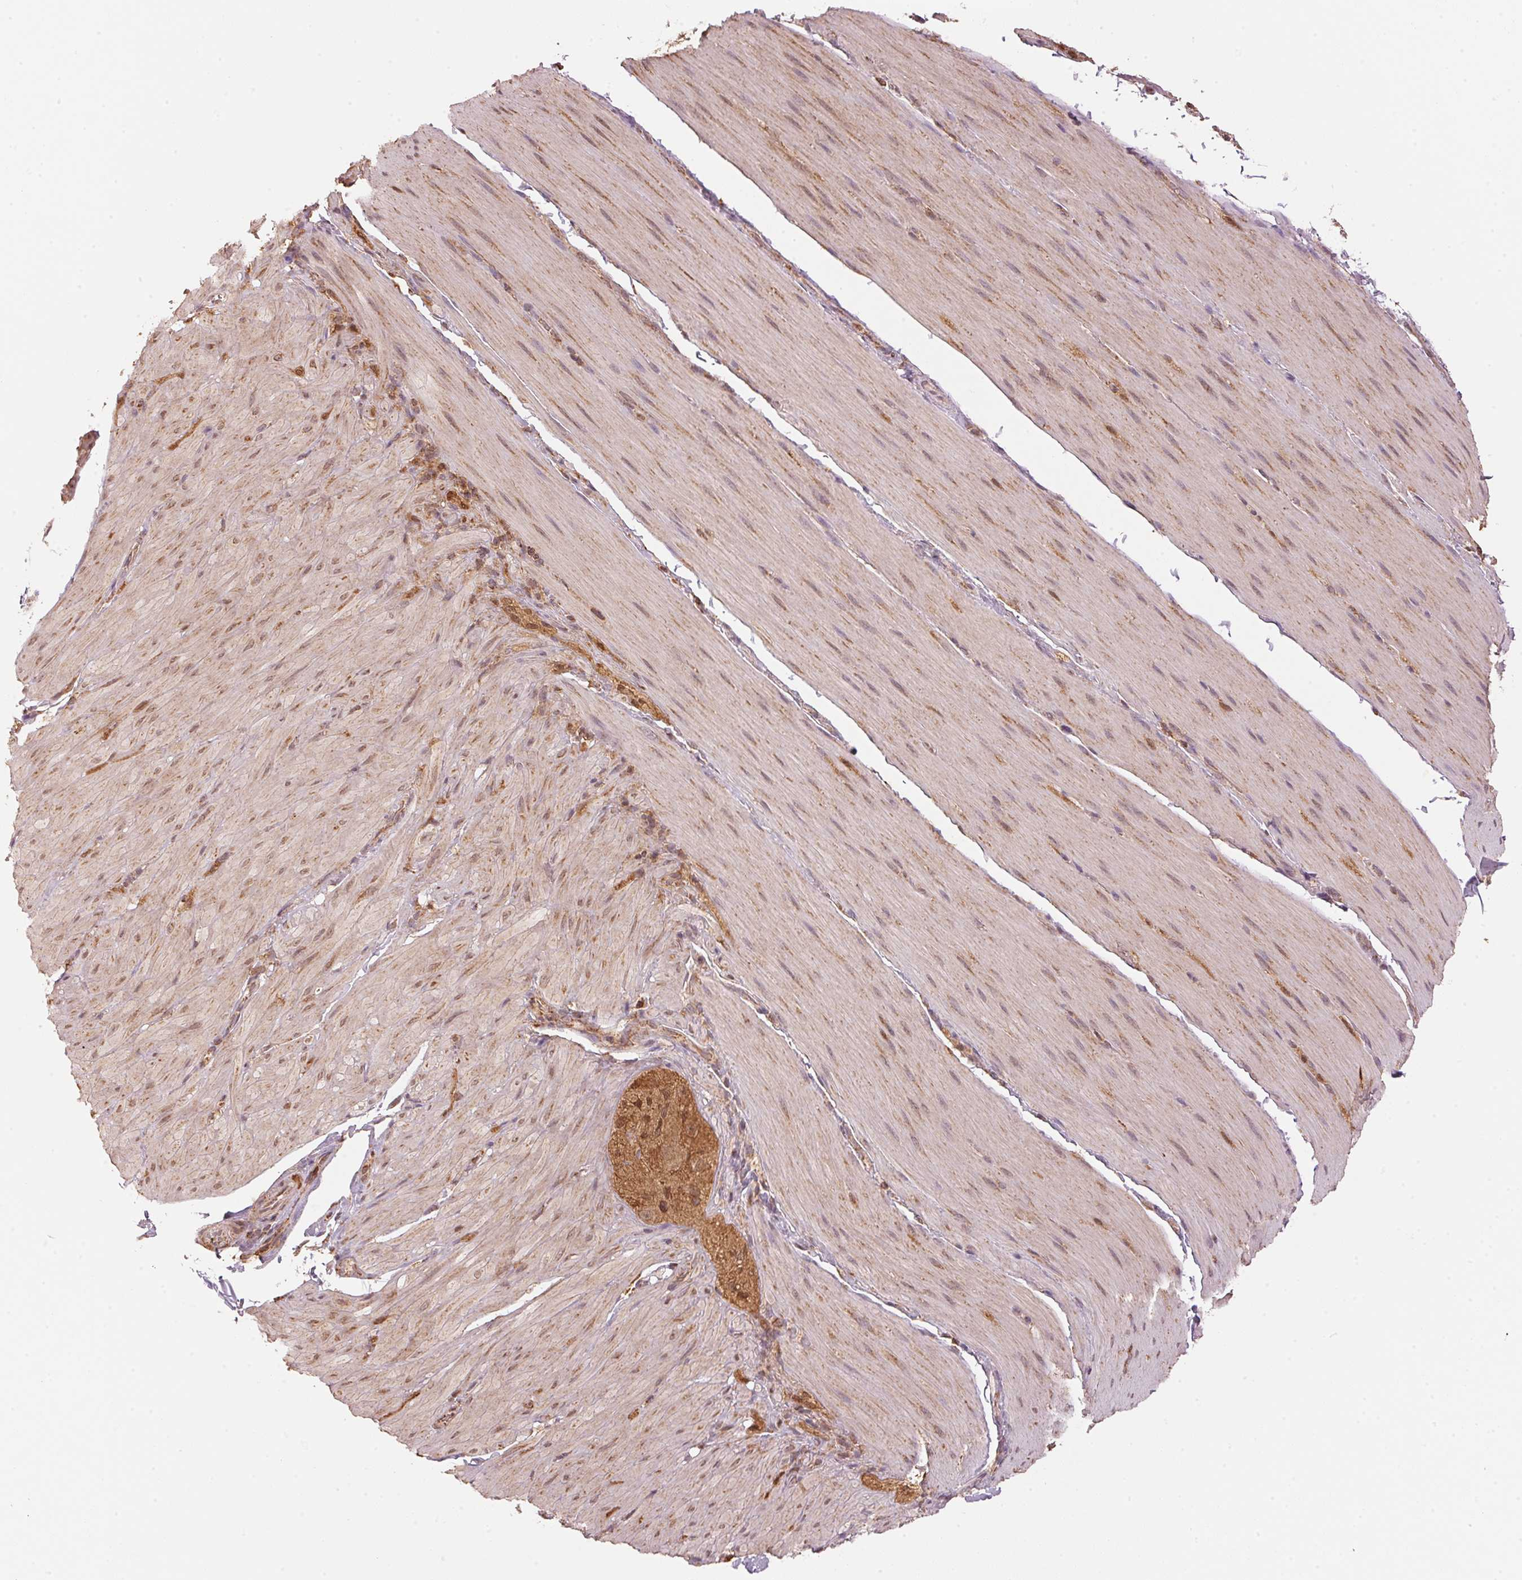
{"staining": {"intensity": "moderate", "quantity": "<25%", "location": "cytoplasmic/membranous"}, "tissue": "smooth muscle", "cell_type": "Smooth muscle cells", "image_type": "normal", "snomed": [{"axis": "morphology", "description": "Normal tissue, NOS"}, {"axis": "topography", "description": "Smooth muscle"}, {"axis": "topography", "description": "Colon"}], "caption": "Smooth muscle cells exhibit low levels of moderate cytoplasmic/membranous expression in approximately <25% of cells in benign human smooth muscle. (Brightfield microscopy of DAB IHC at high magnification).", "gene": "ARHGAP6", "patient": {"sex": "male", "age": 73}}